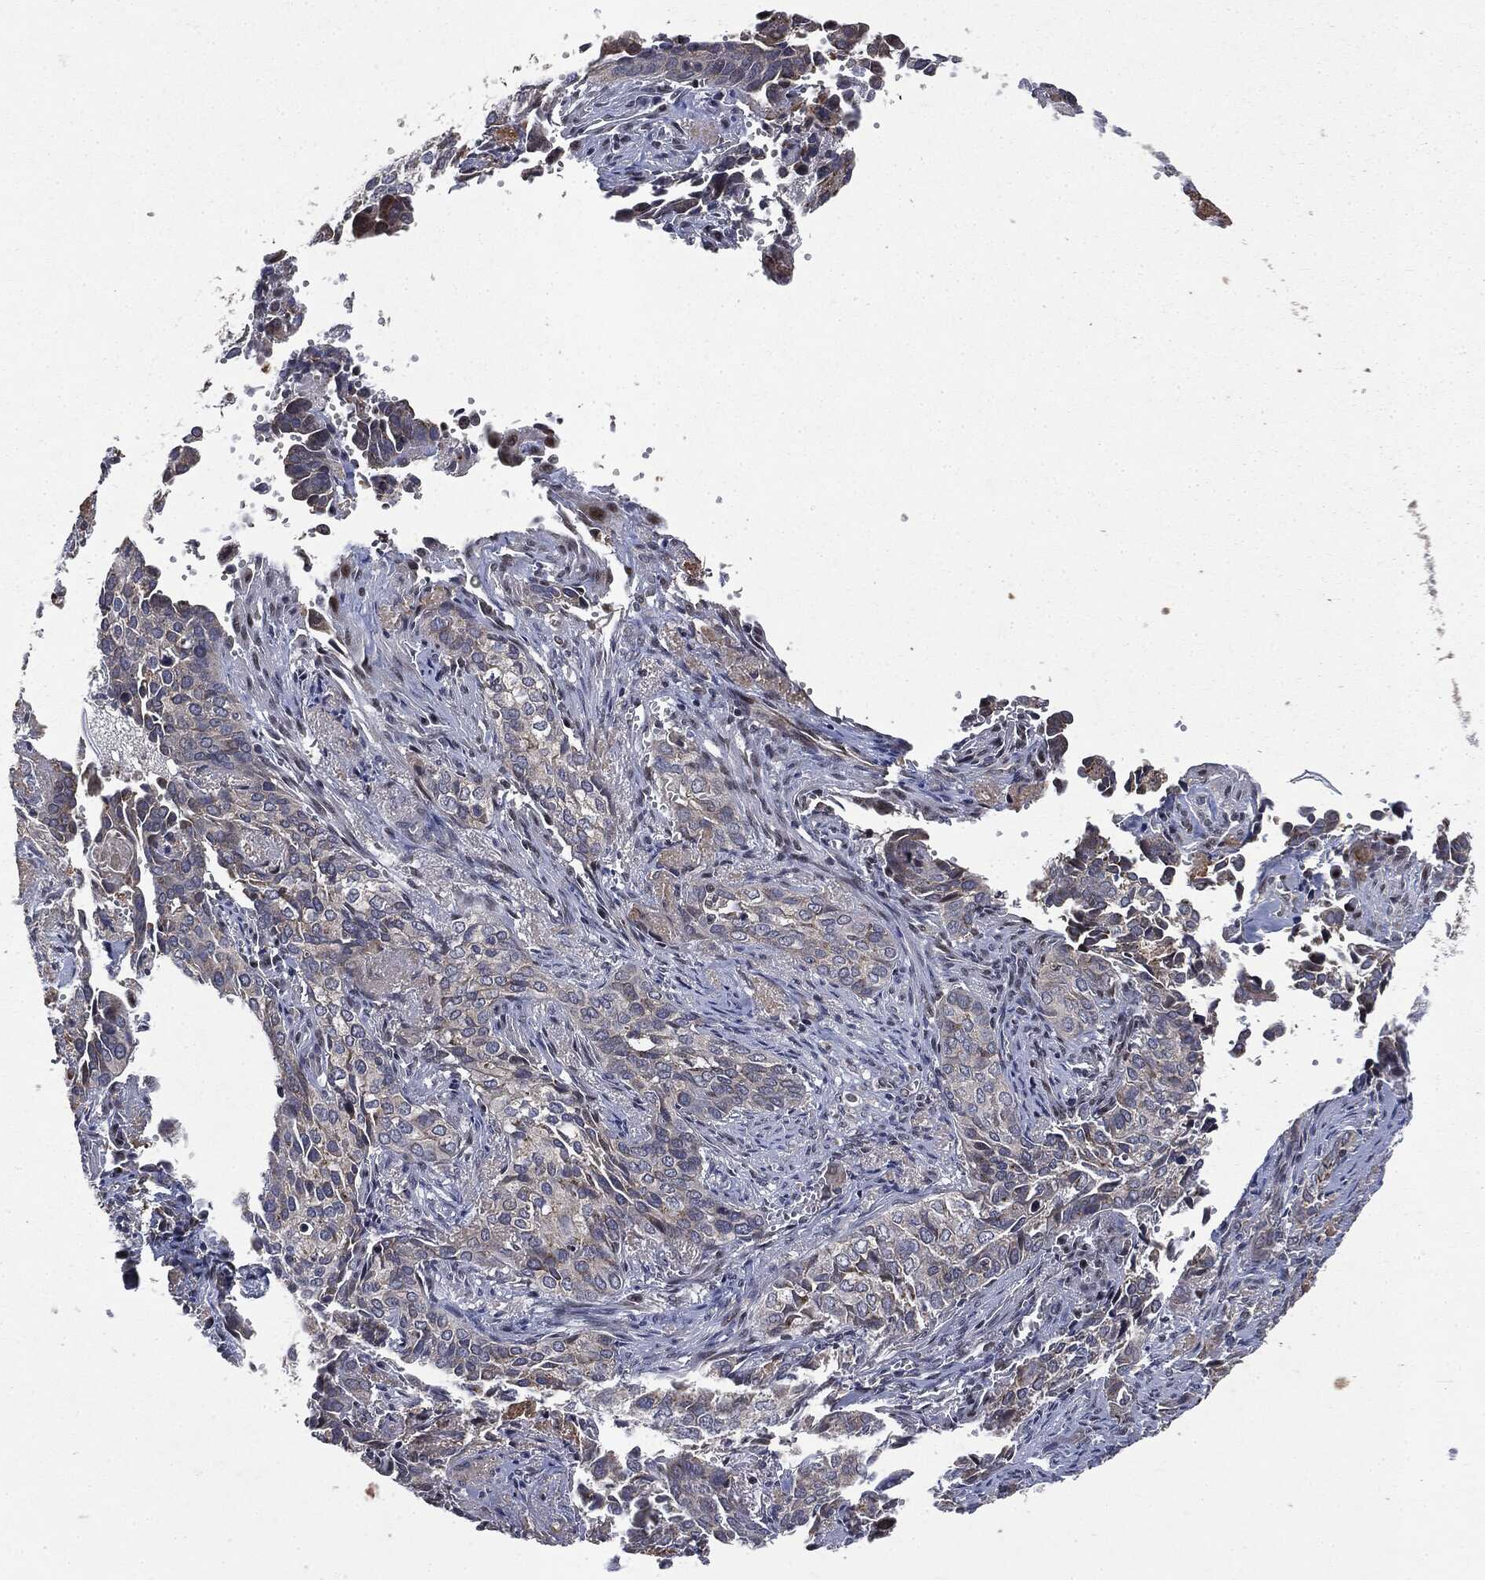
{"staining": {"intensity": "moderate", "quantity": "<25%", "location": "cytoplasmic/membranous"}, "tissue": "cervical cancer", "cell_type": "Tumor cells", "image_type": "cancer", "snomed": [{"axis": "morphology", "description": "Squamous cell carcinoma, NOS"}, {"axis": "topography", "description": "Cervix"}], "caption": "The photomicrograph demonstrates immunohistochemical staining of cervical cancer (squamous cell carcinoma). There is moderate cytoplasmic/membranous expression is appreciated in approximately <25% of tumor cells. (DAB = brown stain, brightfield microscopy at high magnification).", "gene": "PLPPR2", "patient": {"sex": "female", "age": 29}}